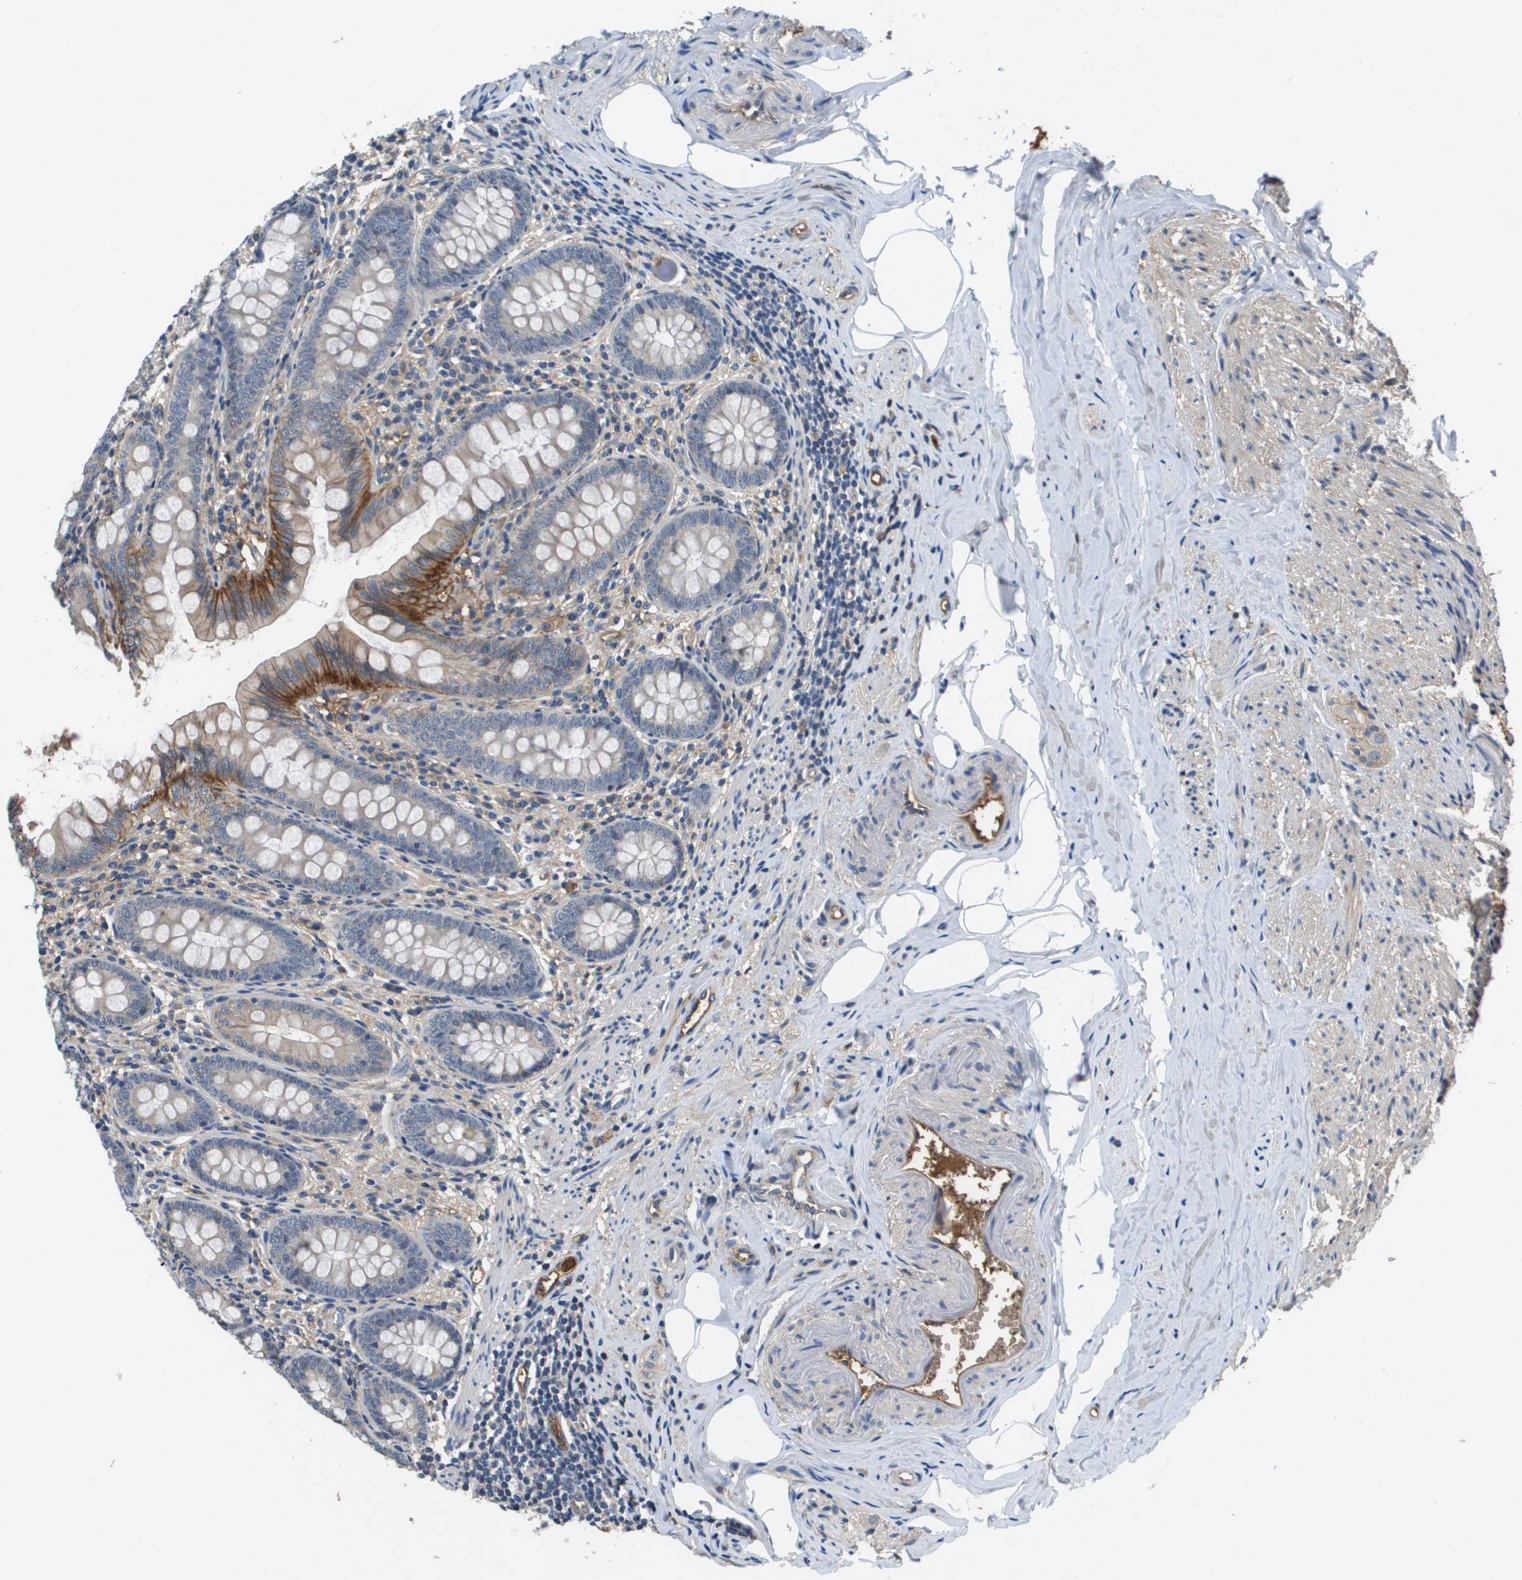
{"staining": {"intensity": "moderate", "quantity": "25%-75%", "location": "cytoplasmic/membranous"}, "tissue": "appendix", "cell_type": "Glandular cells", "image_type": "normal", "snomed": [{"axis": "morphology", "description": "Normal tissue, NOS"}, {"axis": "topography", "description": "Appendix"}], "caption": "Moderate cytoplasmic/membranous protein staining is present in approximately 25%-75% of glandular cells in appendix. (DAB (3,3'-diaminobenzidine) = brown stain, brightfield microscopy at high magnification).", "gene": "SLC16A3", "patient": {"sex": "female", "age": 77}}